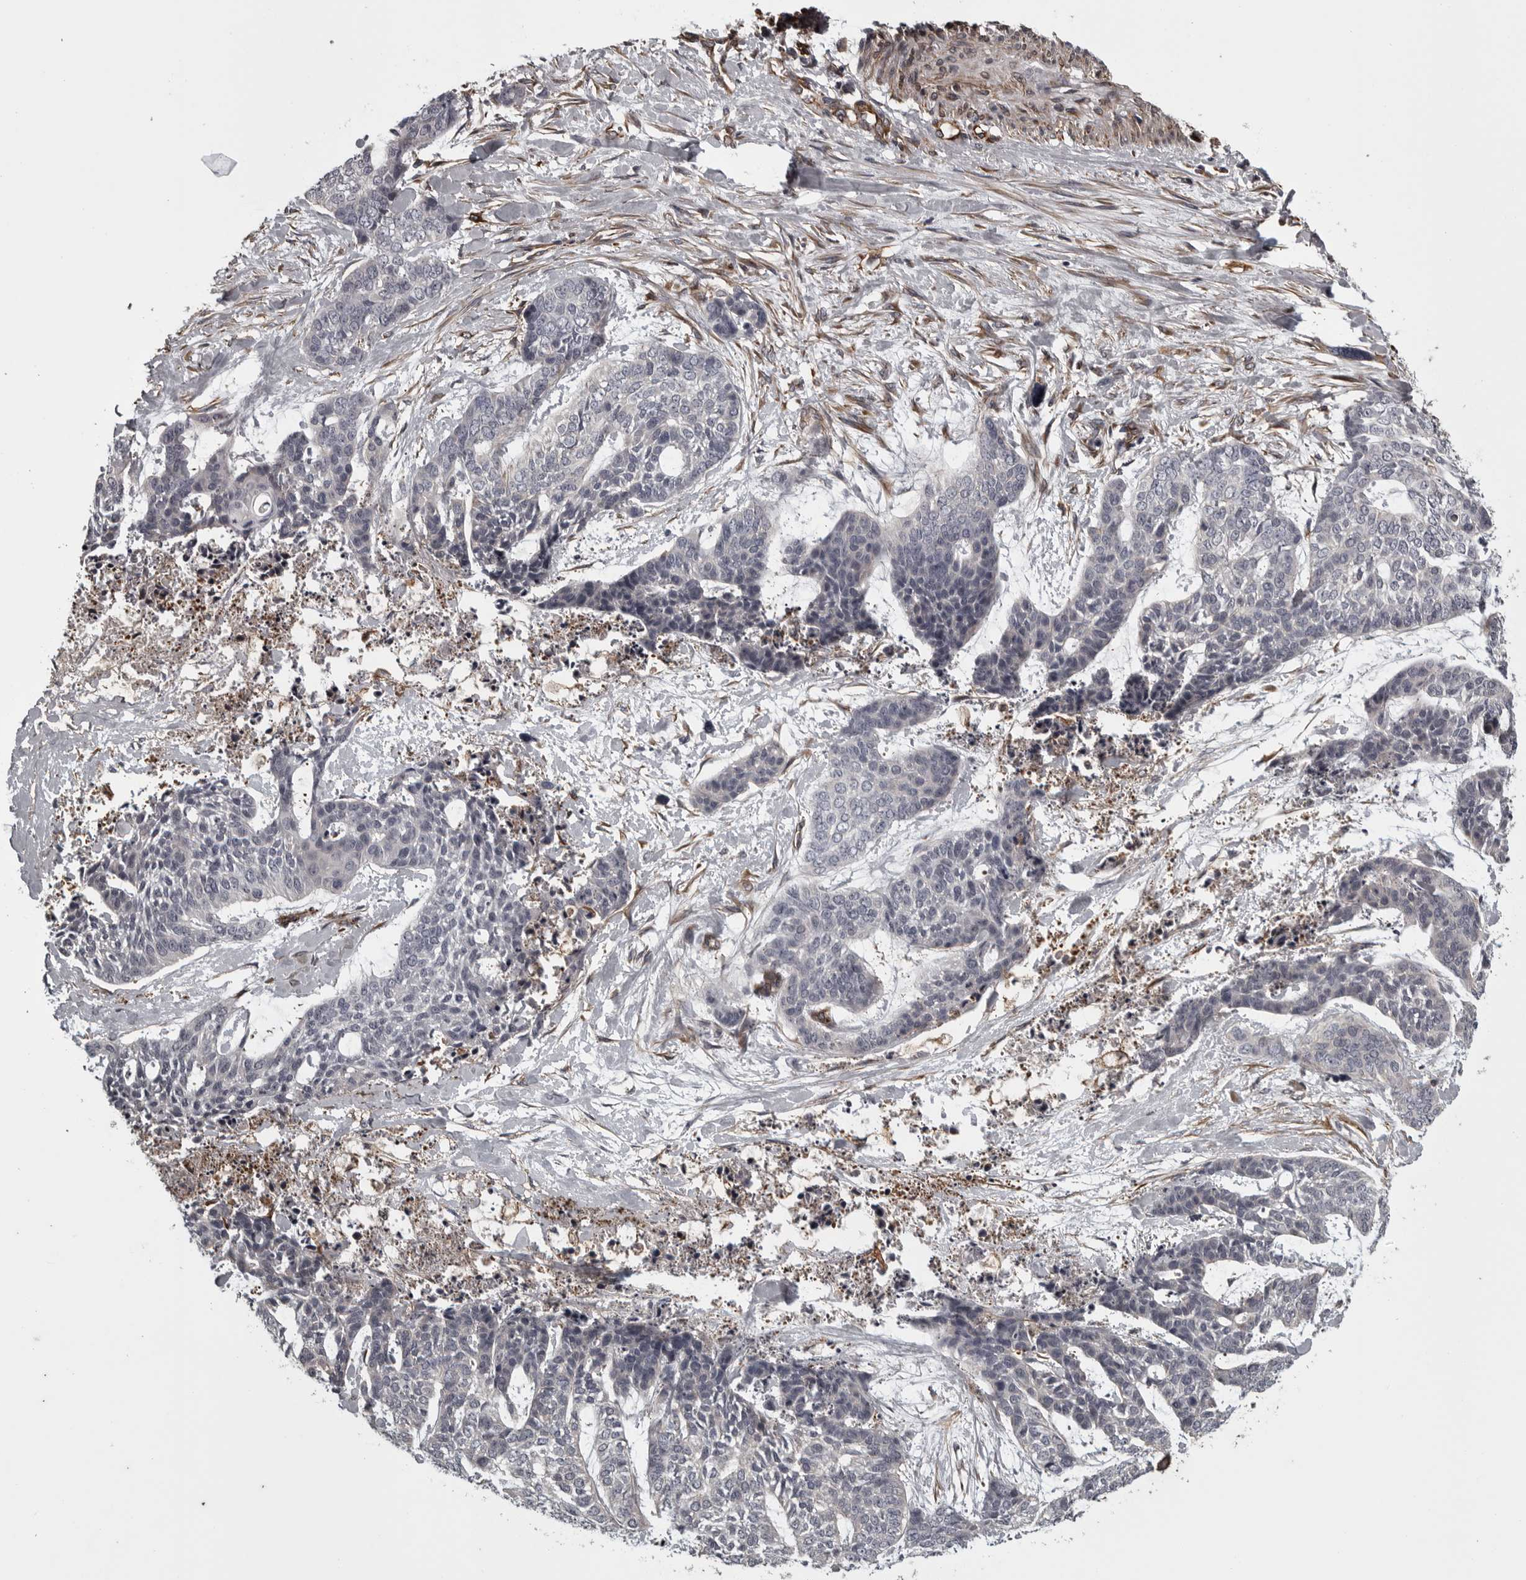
{"staining": {"intensity": "negative", "quantity": "none", "location": "none"}, "tissue": "skin cancer", "cell_type": "Tumor cells", "image_type": "cancer", "snomed": [{"axis": "morphology", "description": "Basal cell carcinoma"}, {"axis": "topography", "description": "Skin"}], "caption": "Immunohistochemical staining of human skin basal cell carcinoma displays no significant positivity in tumor cells.", "gene": "FAAP100", "patient": {"sex": "female", "age": 64}}